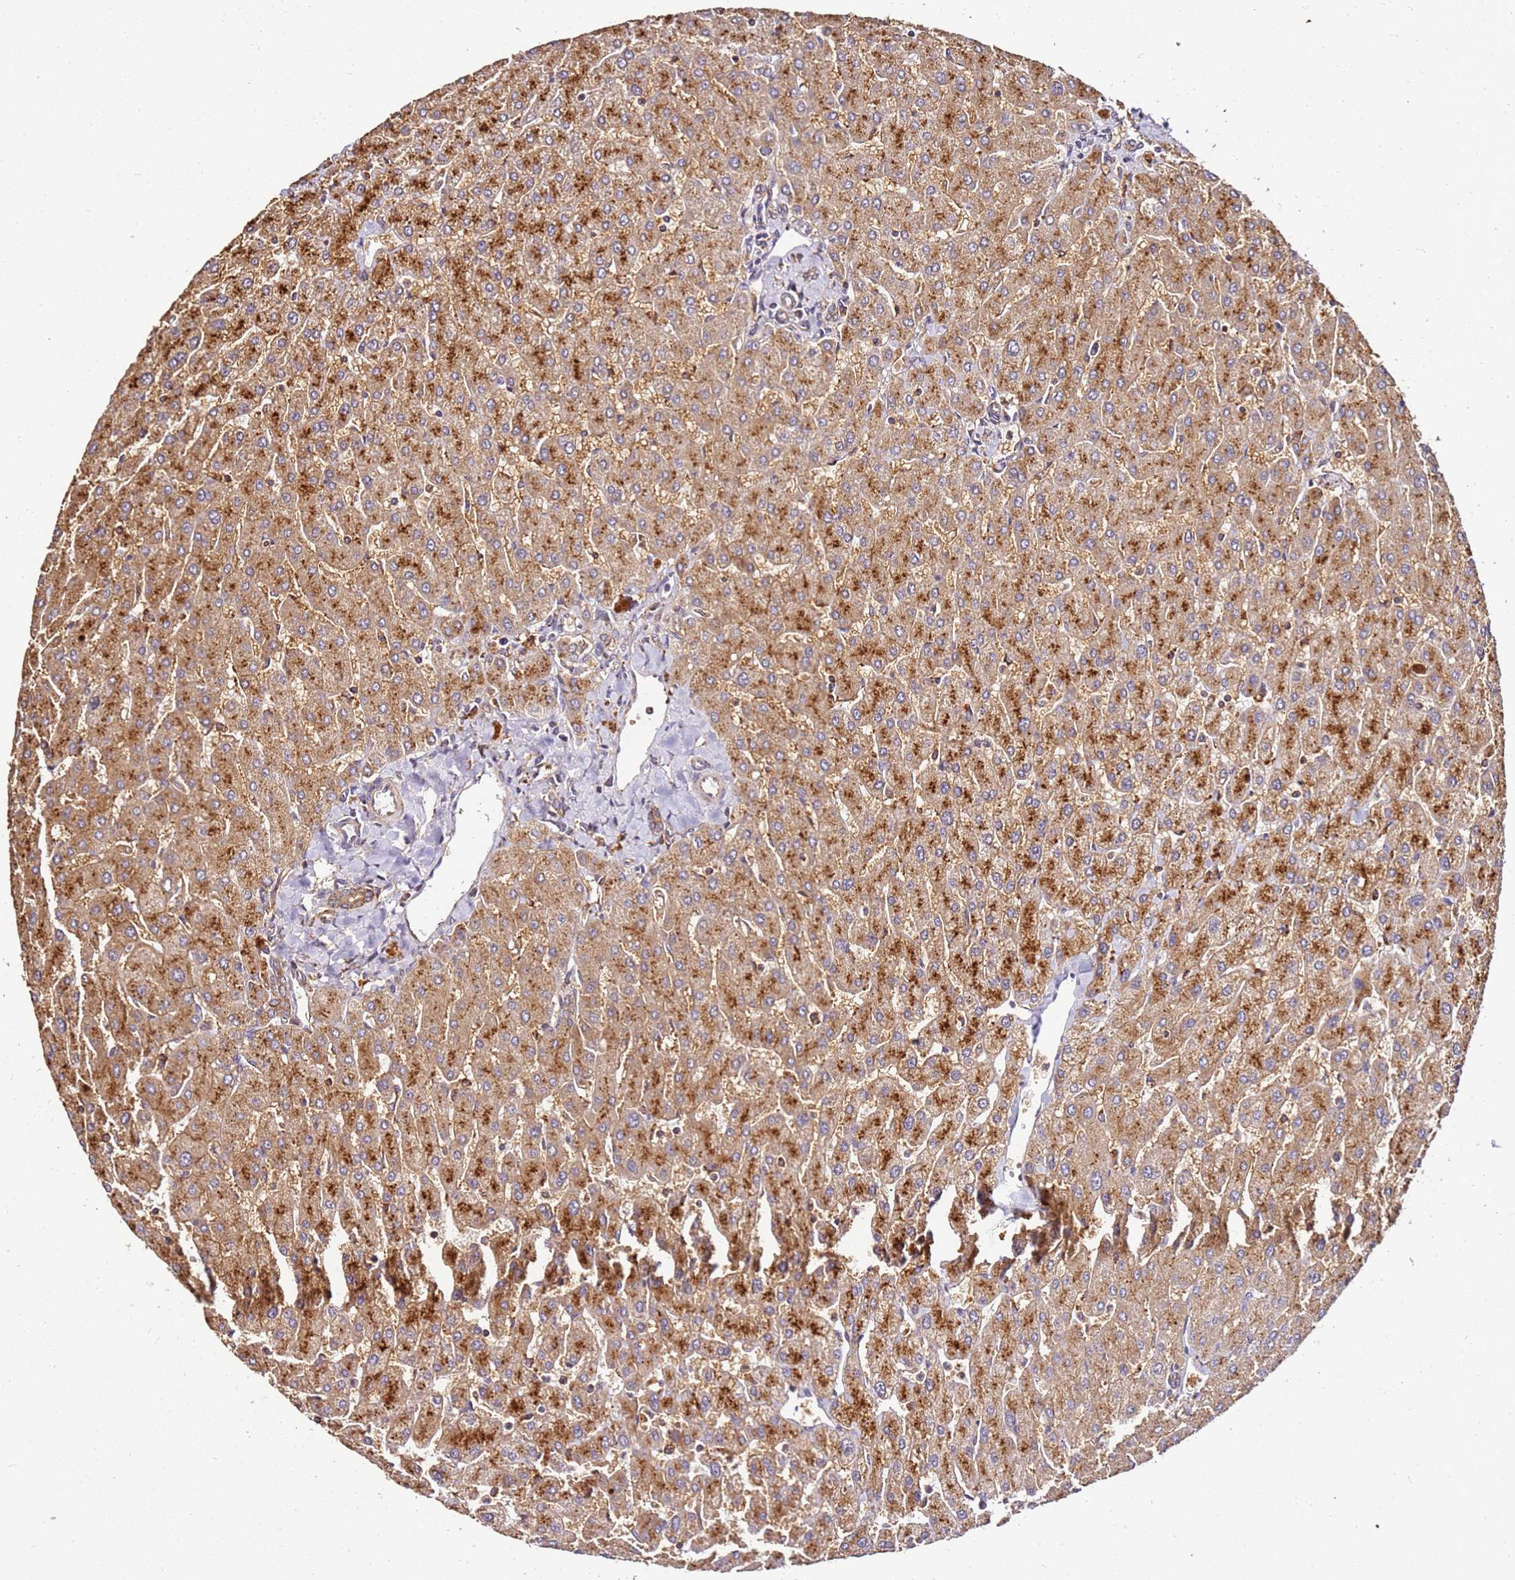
{"staining": {"intensity": "moderate", "quantity": ">75%", "location": "cytoplasmic/membranous"}, "tissue": "liver", "cell_type": "Cholangiocytes", "image_type": "normal", "snomed": [{"axis": "morphology", "description": "Normal tissue, NOS"}, {"axis": "topography", "description": "Liver"}], "caption": "Immunohistochemistry (IHC) (DAB (3,3'-diaminobenzidine)) staining of benign liver displays moderate cytoplasmic/membranous protein staining in approximately >75% of cholangiocytes. The protein is shown in brown color, while the nuclei are stained blue.", "gene": "DVL3", "patient": {"sex": "male", "age": 55}}